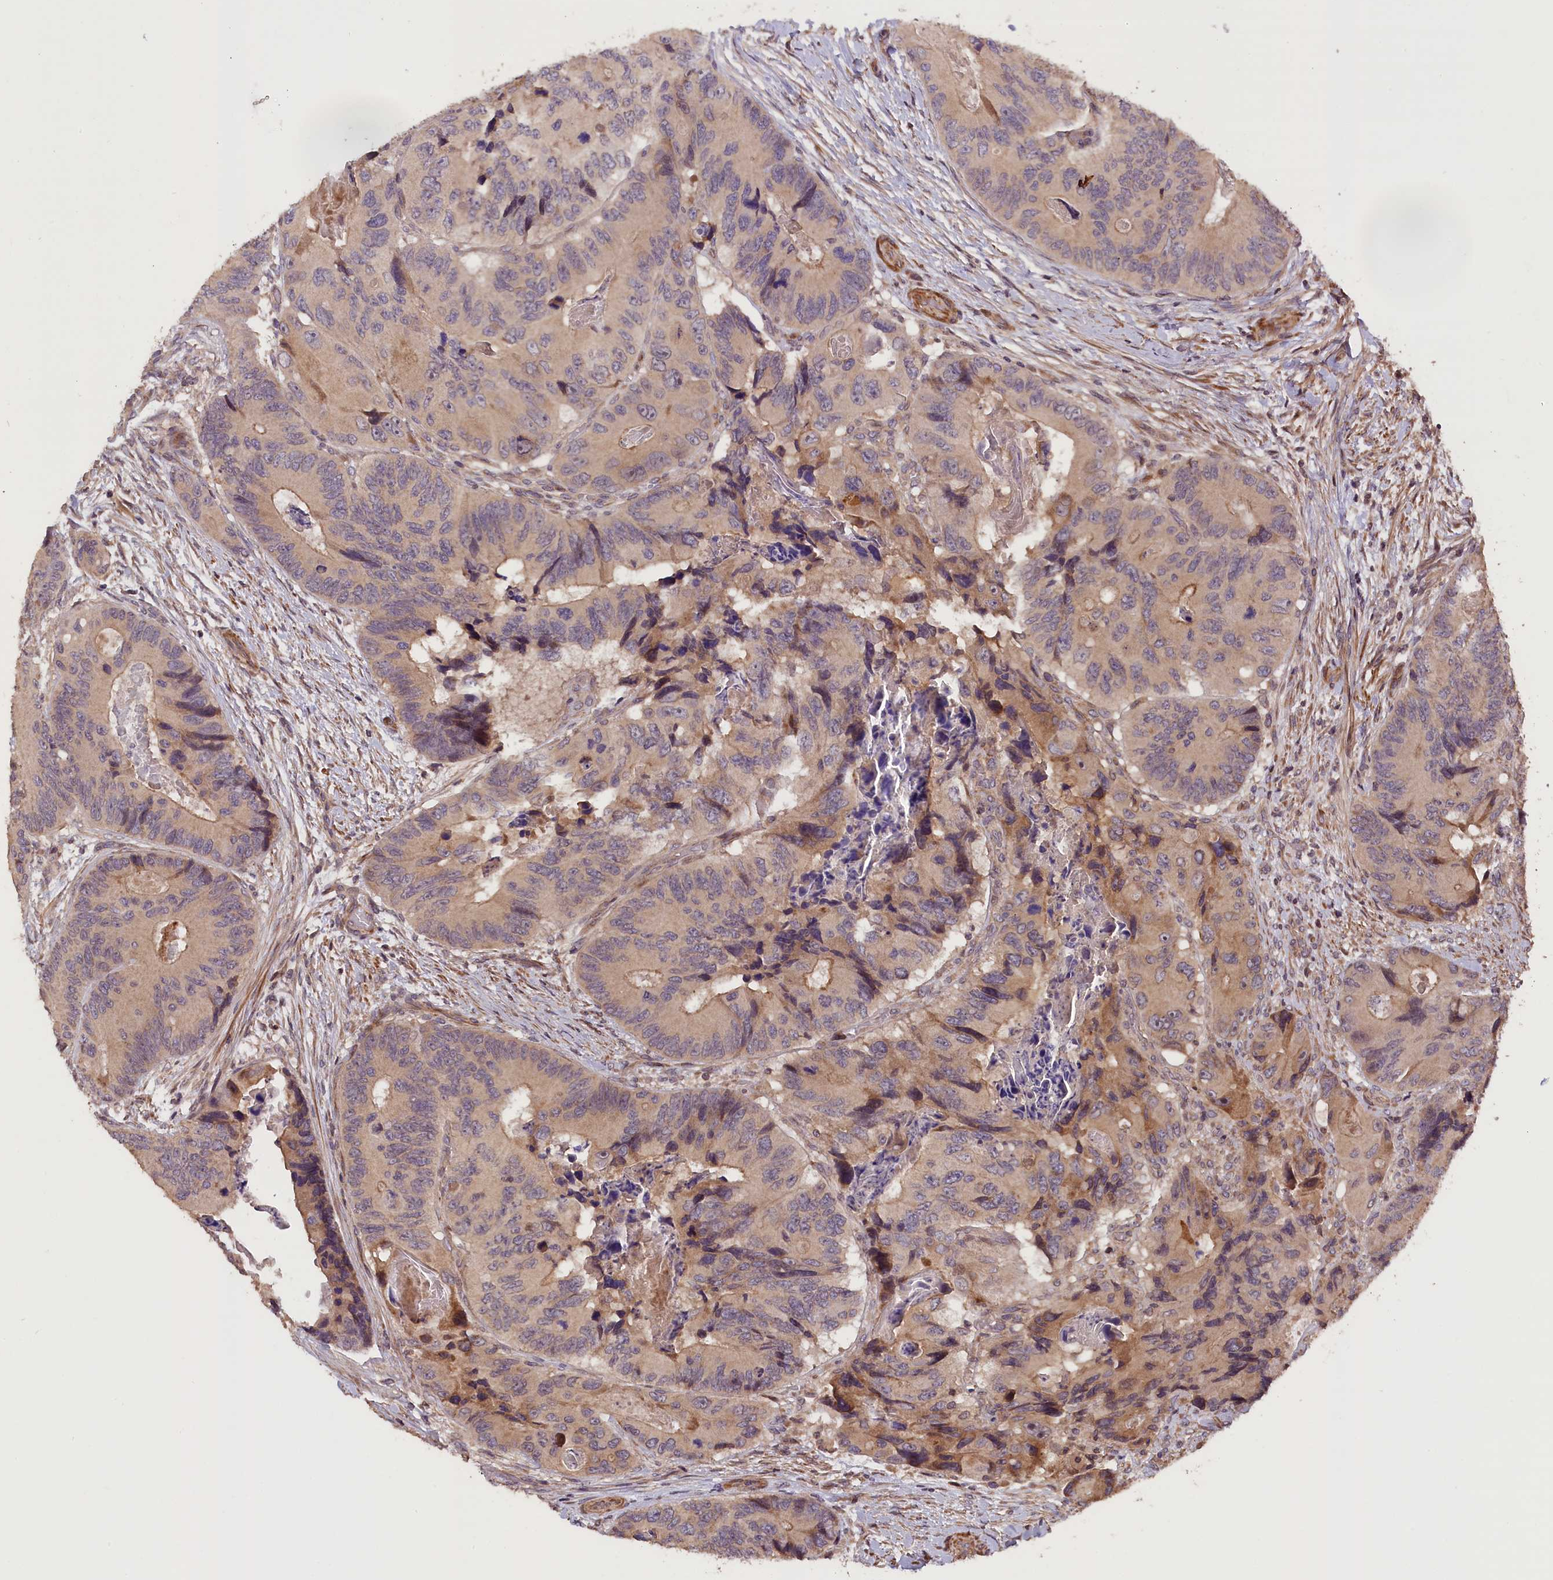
{"staining": {"intensity": "weak", "quantity": "25%-75%", "location": "cytoplasmic/membranous"}, "tissue": "colorectal cancer", "cell_type": "Tumor cells", "image_type": "cancer", "snomed": [{"axis": "morphology", "description": "Adenocarcinoma, NOS"}, {"axis": "topography", "description": "Colon"}], "caption": "Colorectal cancer was stained to show a protein in brown. There is low levels of weak cytoplasmic/membranous expression in about 25%-75% of tumor cells.", "gene": "DNAJB9", "patient": {"sex": "male", "age": 84}}